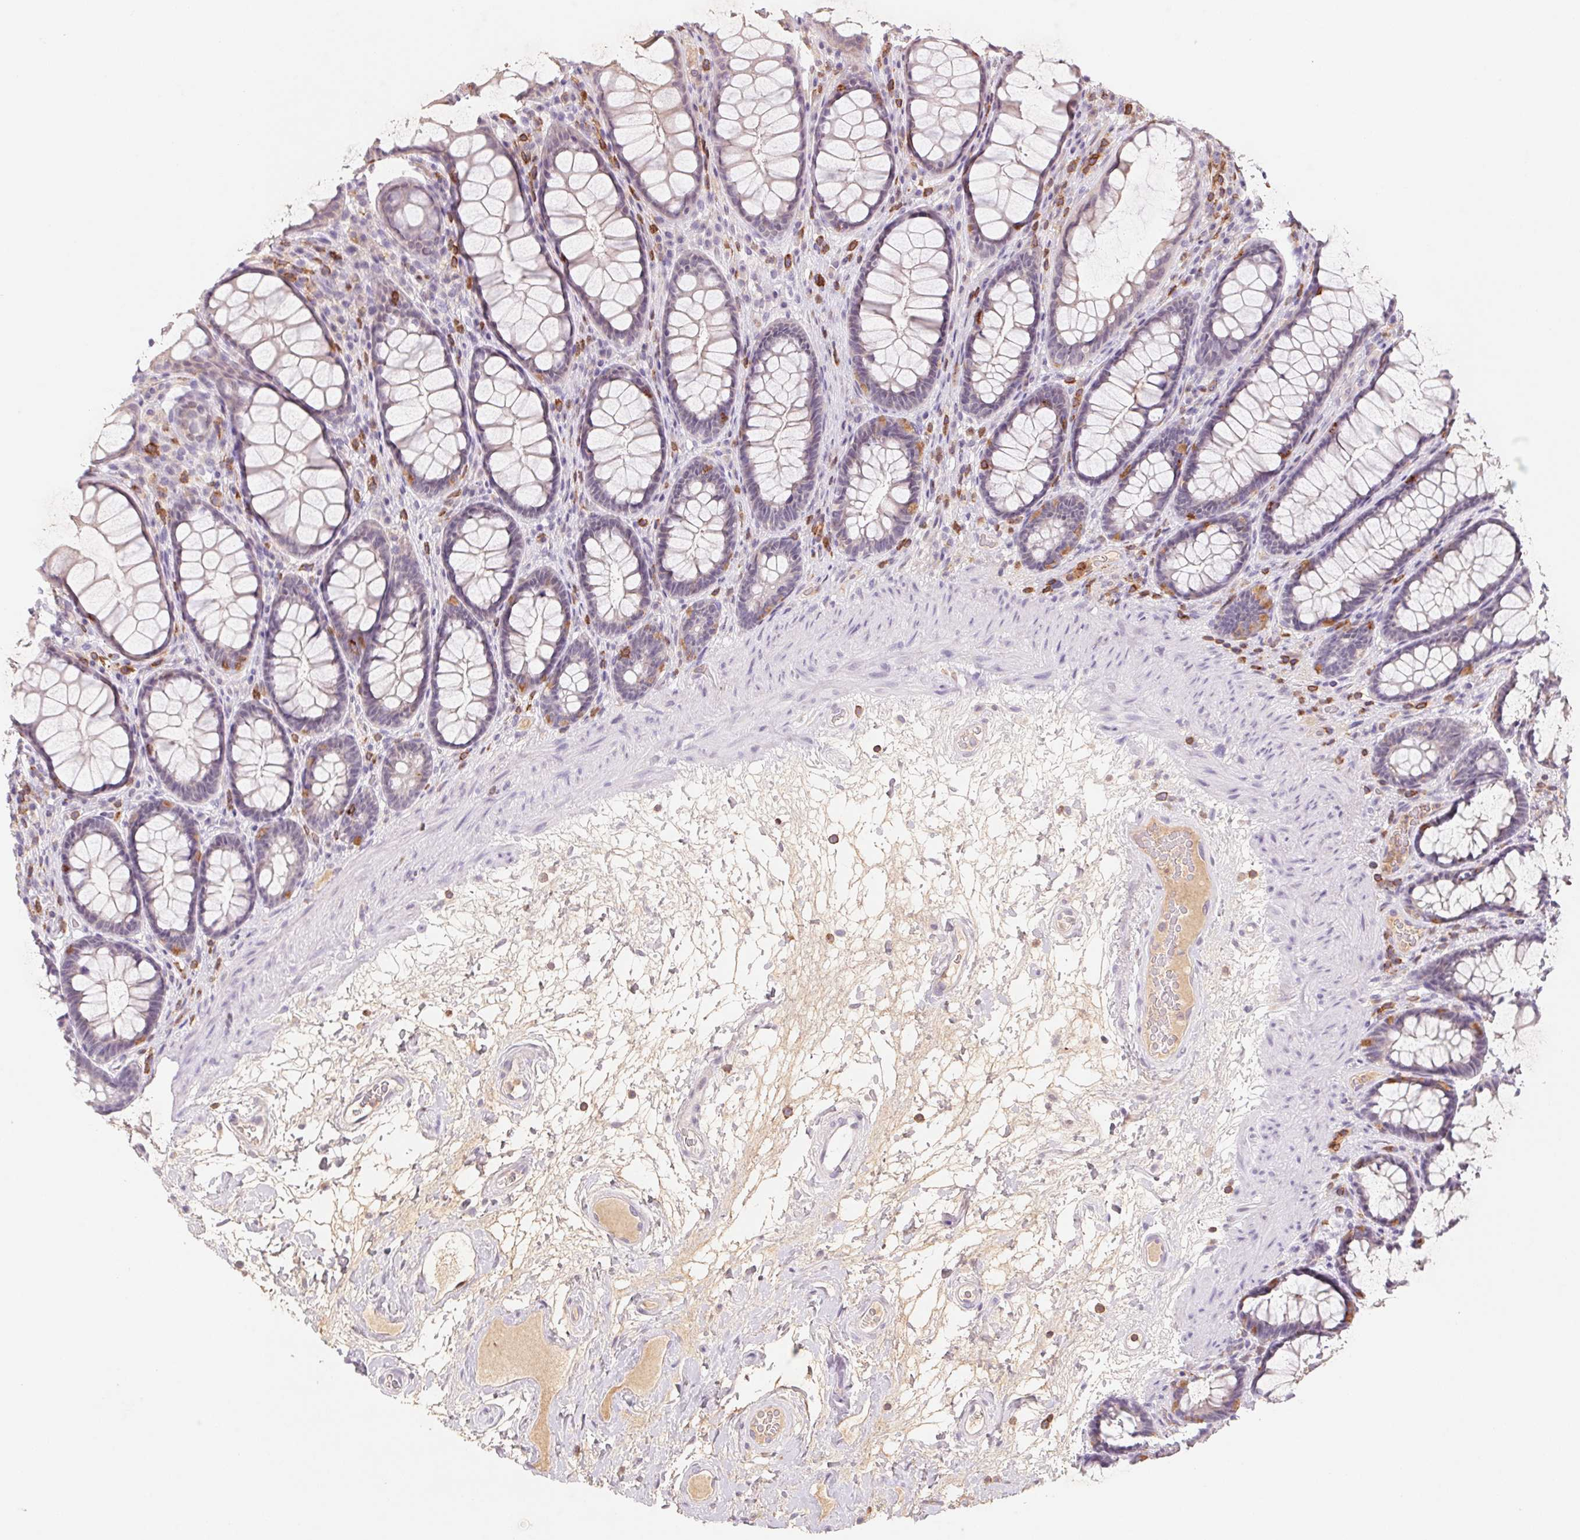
{"staining": {"intensity": "weak", "quantity": "<25%", "location": "cytoplasmic/membranous"}, "tissue": "rectum", "cell_type": "Glandular cells", "image_type": "normal", "snomed": [{"axis": "morphology", "description": "Normal tissue, NOS"}, {"axis": "topography", "description": "Rectum"}], "caption": "DAB (3,3'-diaminobenzidine) immunohistochemical staining of normal rectum displays no significant expression in glandular cells.", "gene": "KIF26A", "patient": {"sex": "male", "age": 72}}